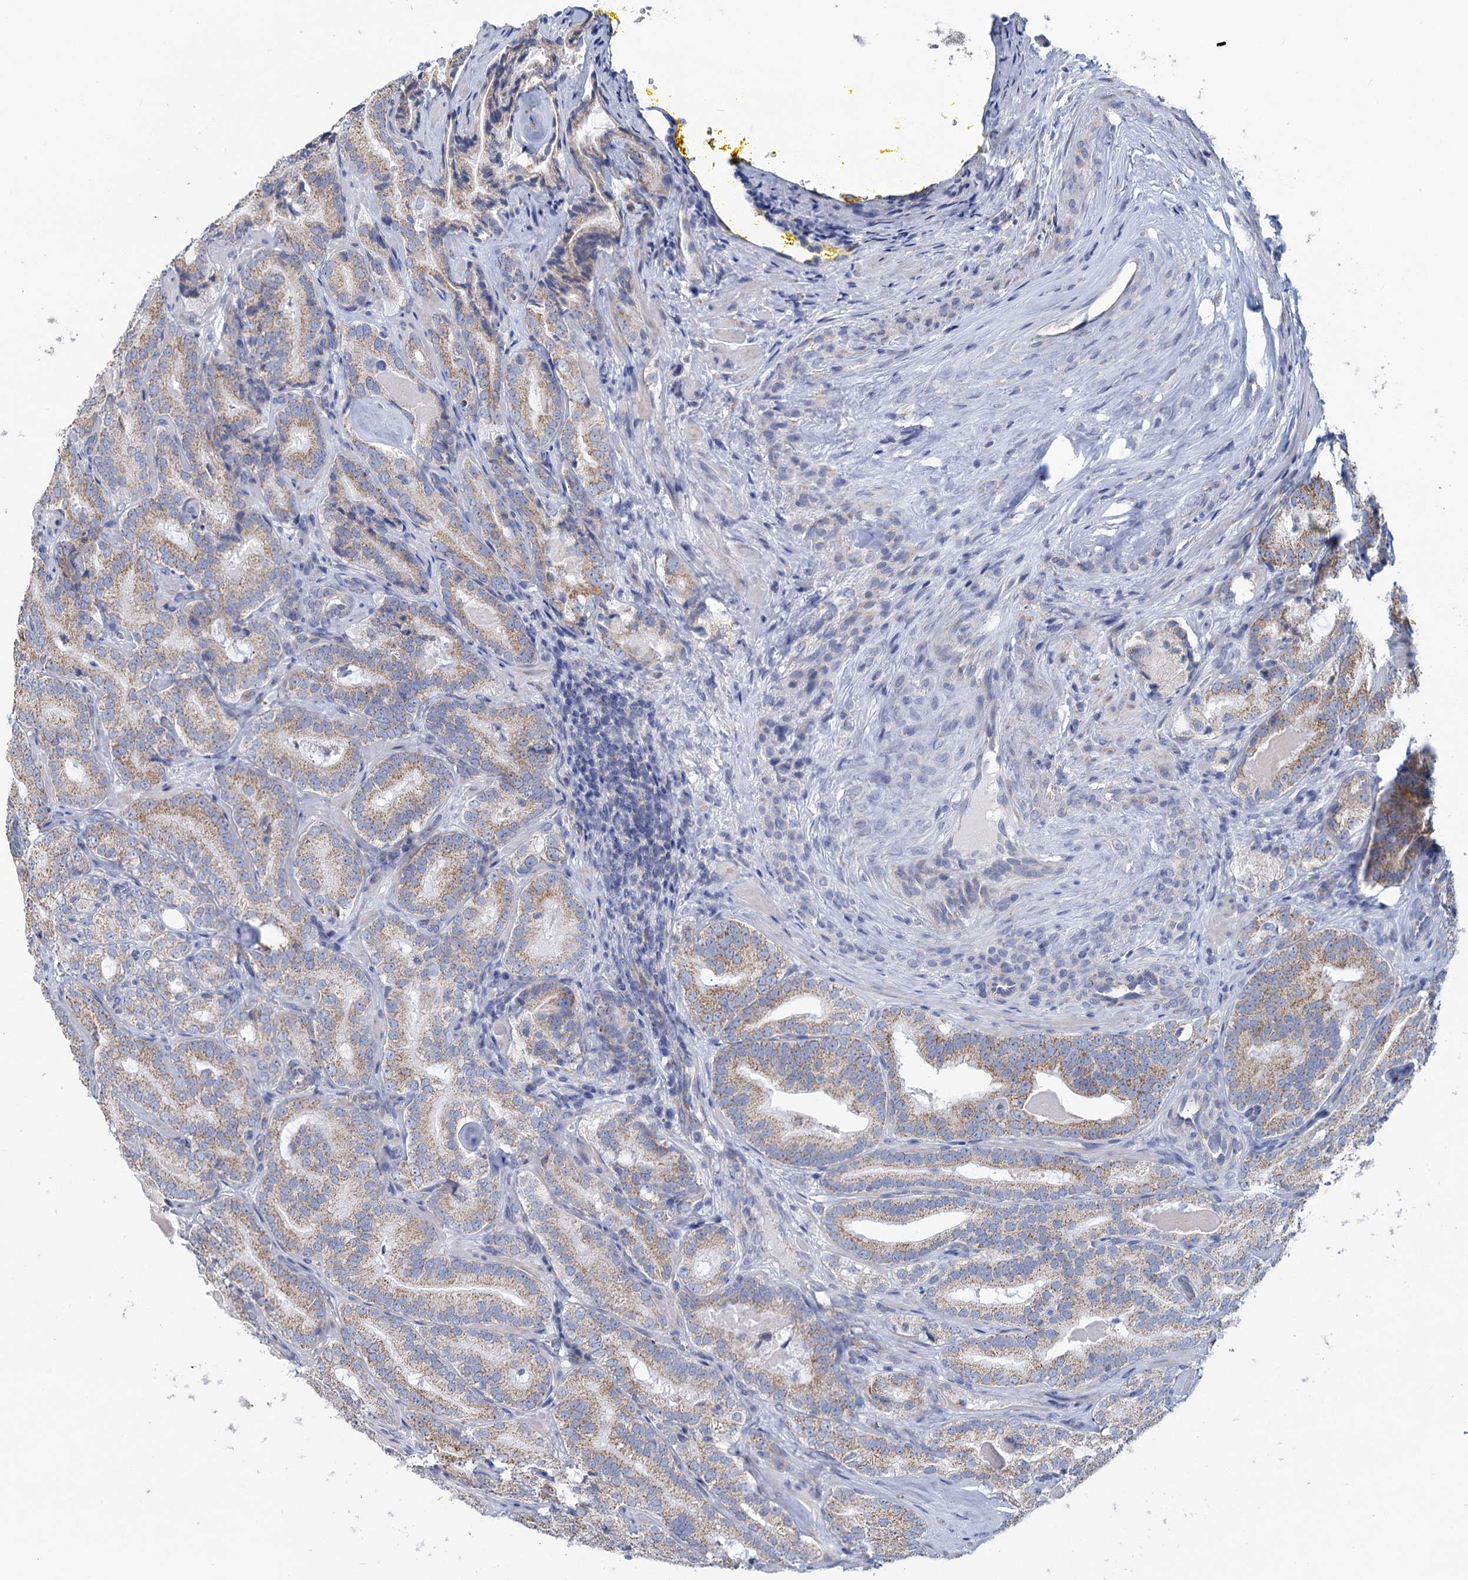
{"staining": {"intensity": "weak", "quantity": "25%-75%", "location": "cytoplasmic/membranous"}, "tissue": "prostate cancer", "cell_type": "Tumor cells", "image_type": "cancer", "snomed": [{"axis": "morphology", "description": "Adenocarcinoma, High grade"}, {"axis": "topography", "description": "Prostate"}], "caption": "A histopathology image of prostate high-grade adenocarcinoma stained for a protein exhibits weak cytoplasmic/membranous brown staining in tumor cells.", "gene": "NDUFC2", "patient": {"sex": "male", "age": 57}}